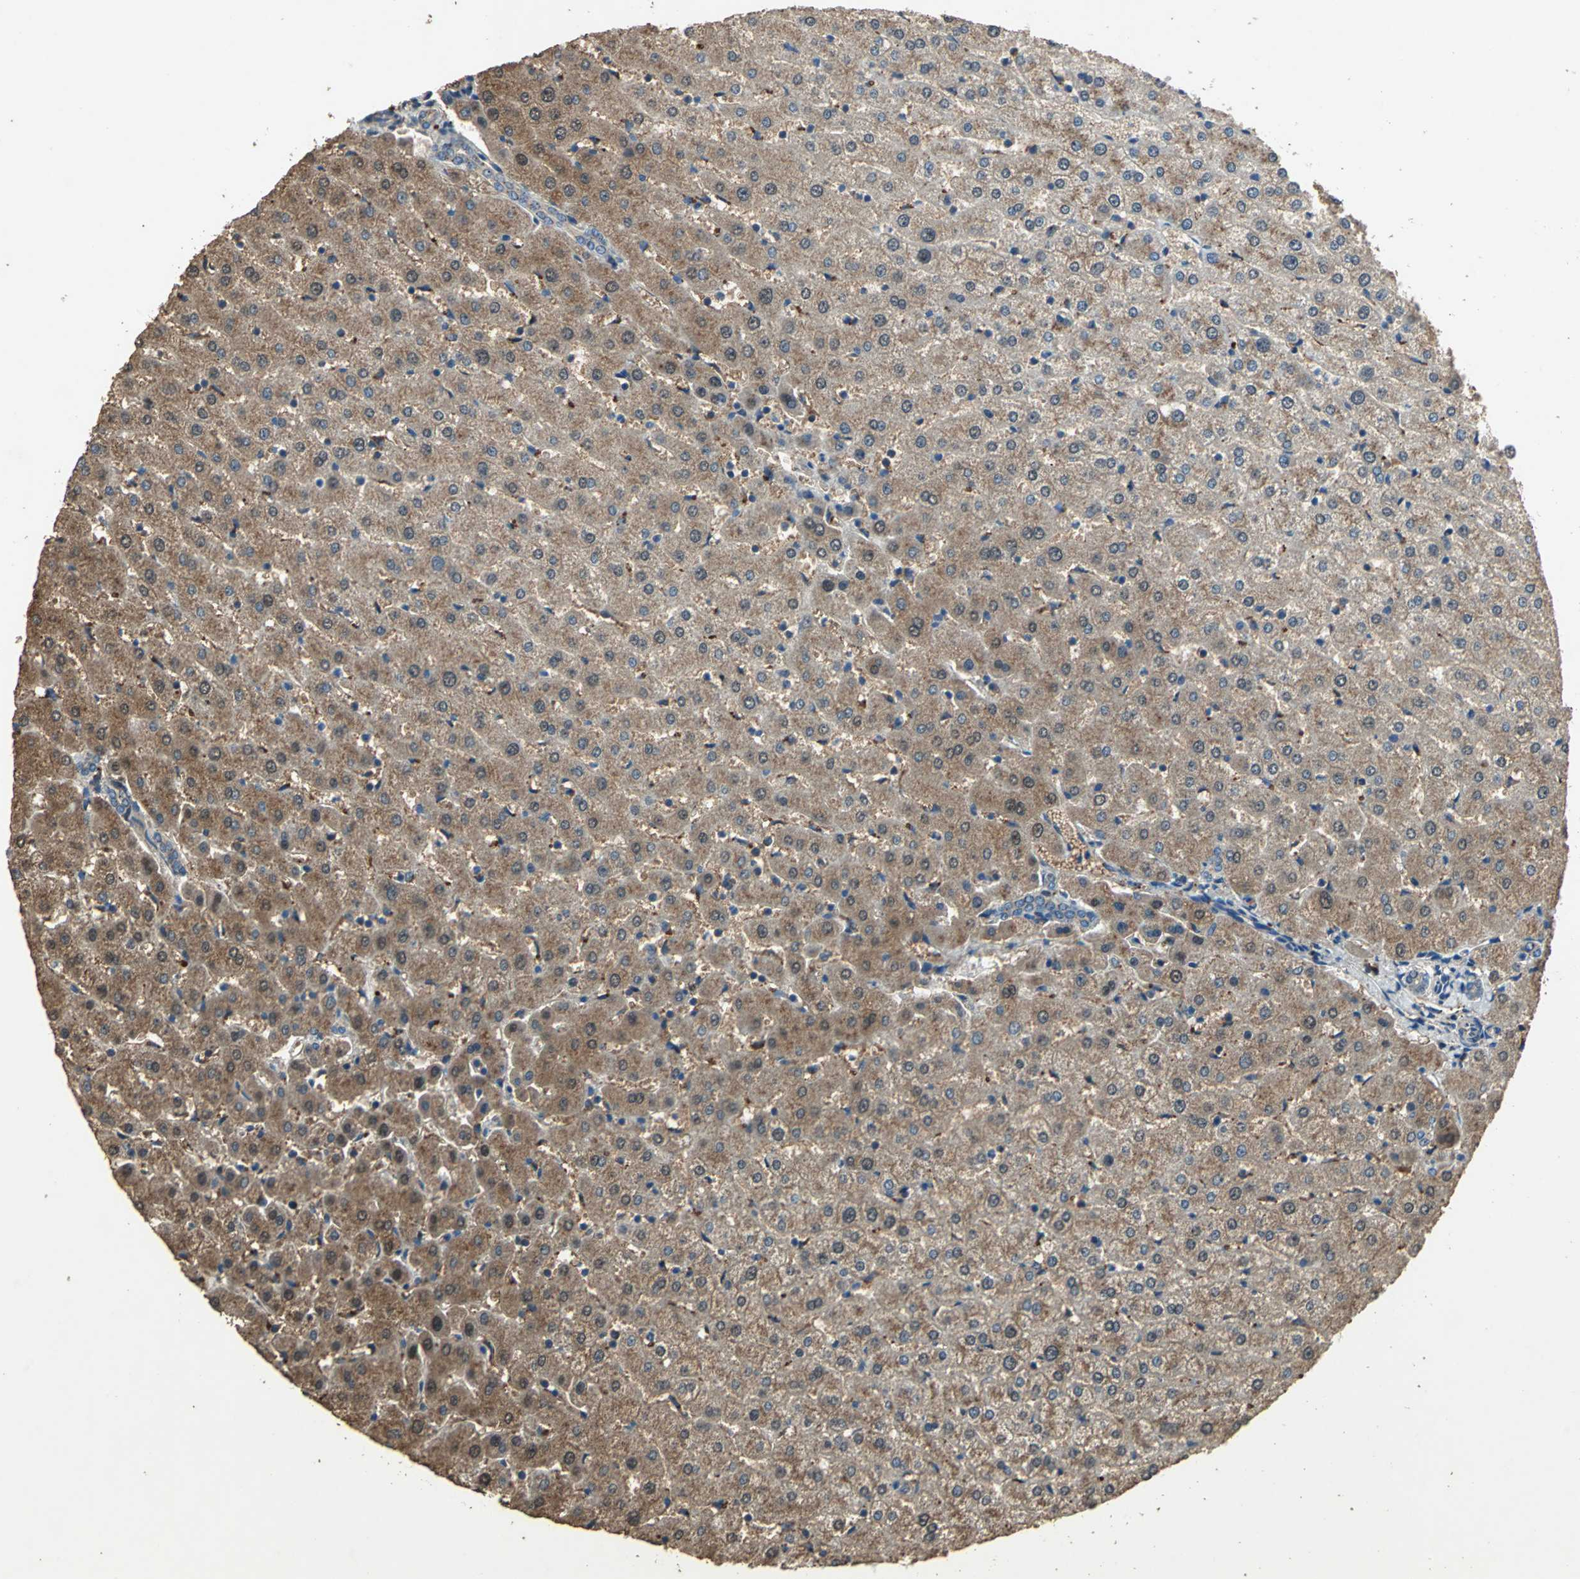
{"staining": {"intensity": "moderate", "quantity": ">75%", "location": "cytoplasmic/membranous"}, "tissue": "liver", "cell_type": "Cholangiocytes", "image_type": "normal", "snomed": [{"axis": "morphology", "description": "Normal tissue, NOS"}, {"axis": "morphology", "description": "Fibrosis, NOS"}, {"axis": "topography", "description": "Liver"}], "caption": "Protein expression analysis of normal liver shows moderate cytoplasmic/membranous expression in about >75% of cholangiocytes.", "gene": "POLRMT", "patient": {"sex": "female", "age": 29}}